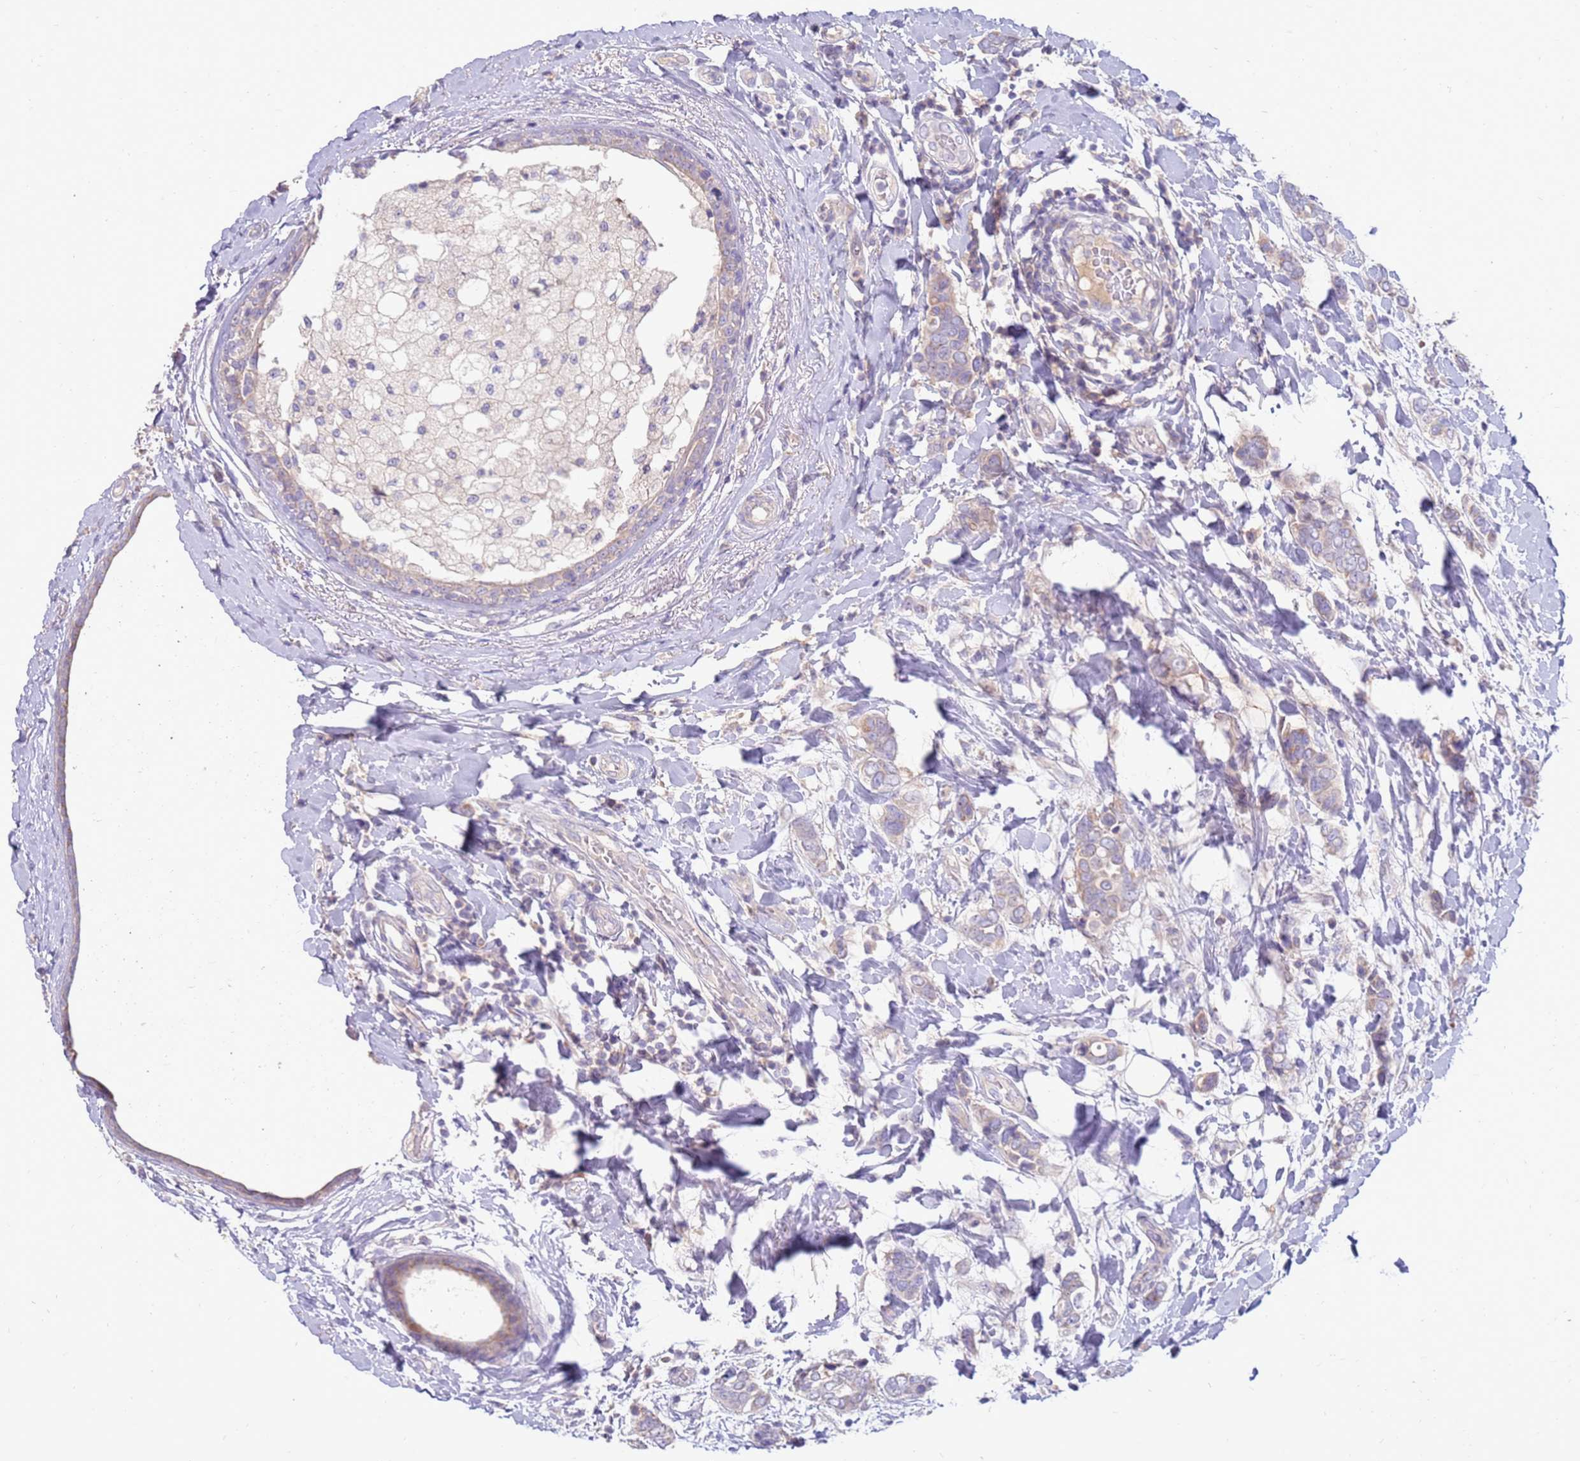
{"staining": {"intensity": "weak", "quantity": "<25%", "location": "cytoplasmic/membranous"}, "tissue": "breast cancer", "cell_type": "Tumor cells", "image_type": "cancer", "snomed": [{"axis": "morphology", "description": "Lobular carcinoma"}, {"axis": "topography", "description": "Breast"}], "caption": "Immunohistochemistry (IHC) image of neoplastic tissue: human breast cancer stained with DAB (3,3'-diaminobenzidine) shows no significant protein expression in tumor cells.", "gene": "SLC44A4", "patient": {"sex": "female", "age": 51}}